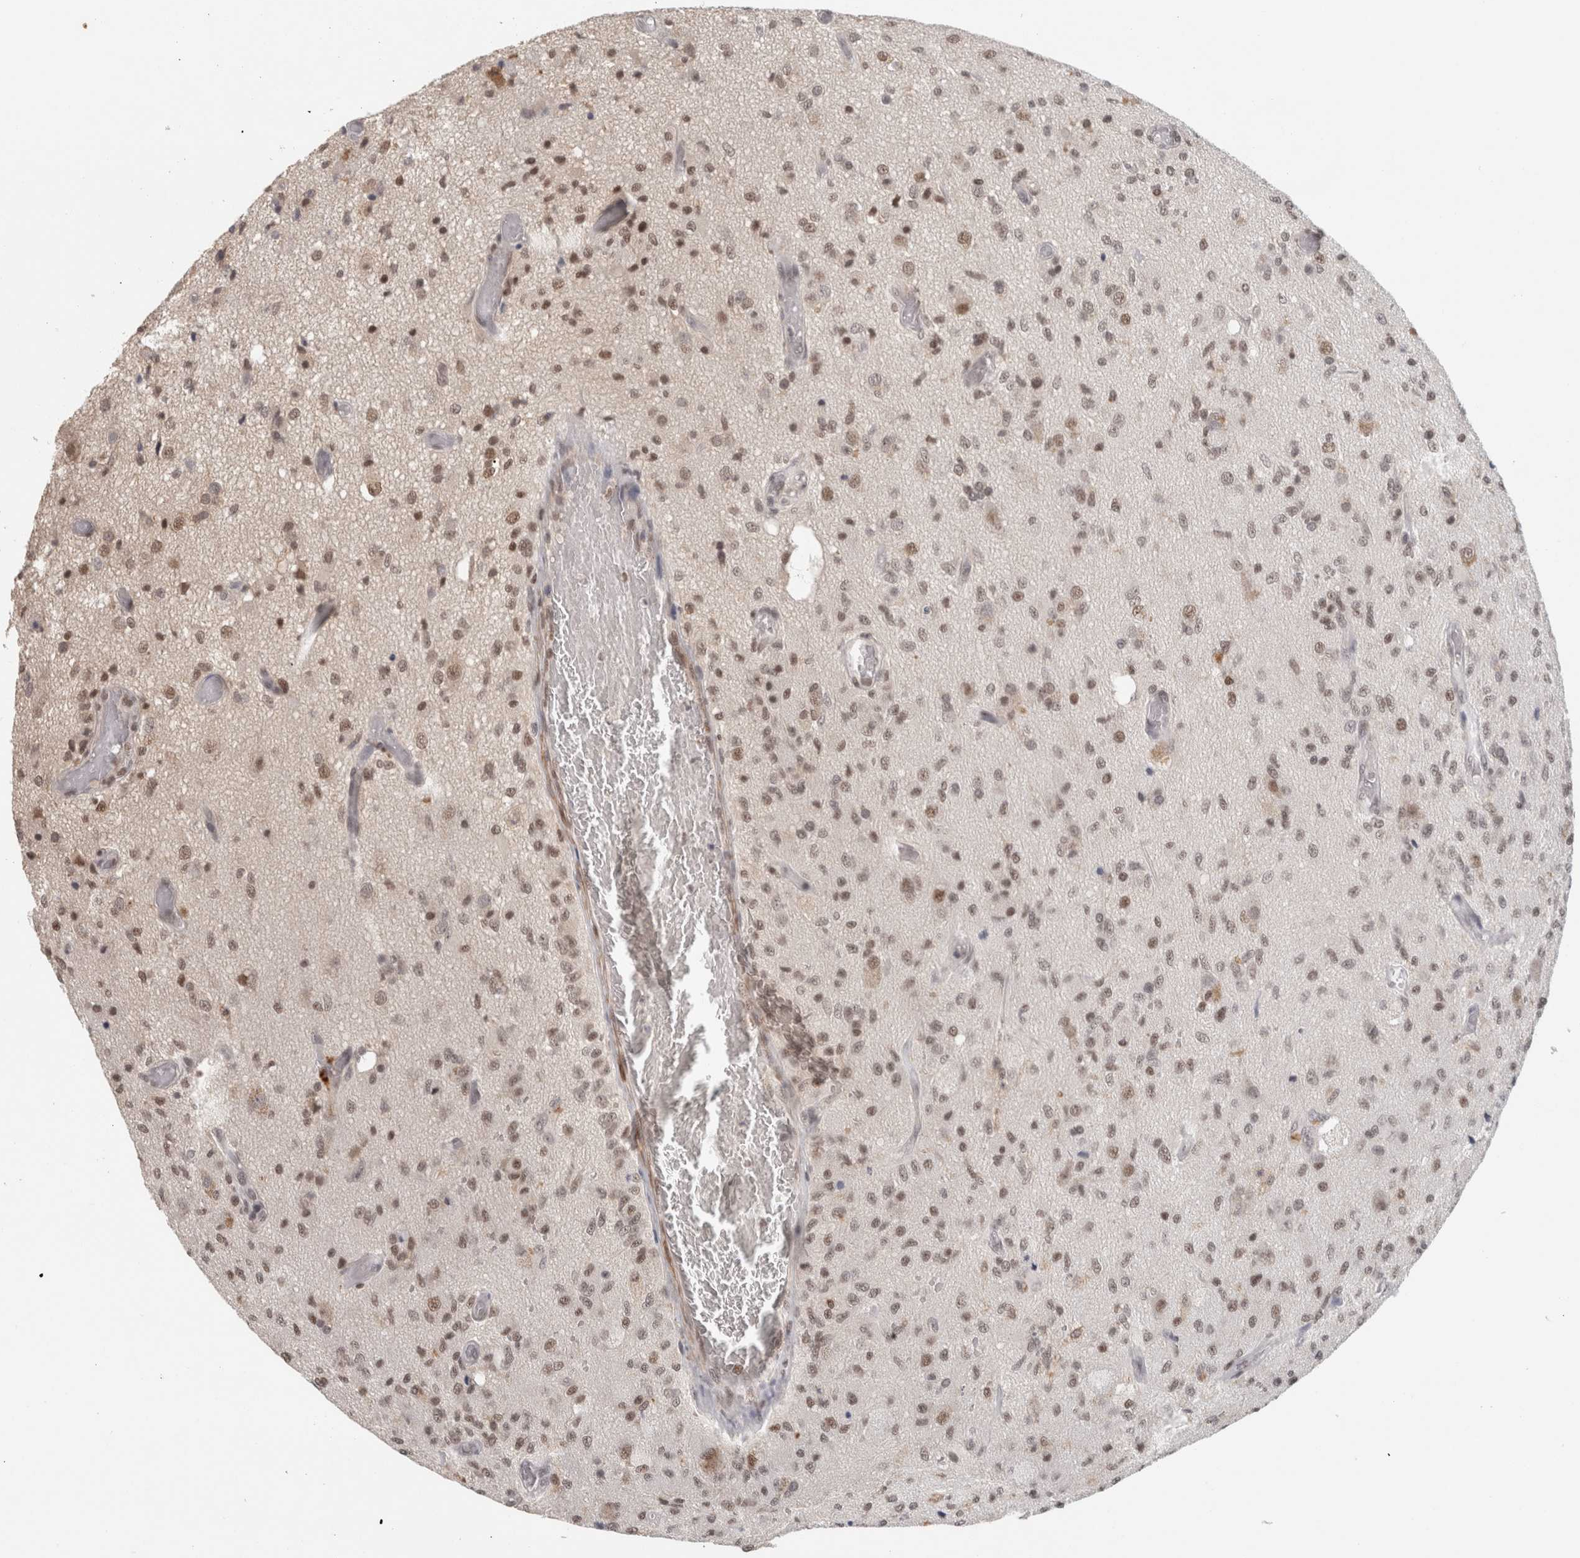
{"staining": {"intensity": "moderate", "quantity": "25%-75%", "location": "nuclear"}, "tissue": "glioma", "cell_type": "Tumor cells", "image_type": "cancer", "snomed": [{"axis": "morphology", "description": "Normal tissue, NOS"}, {"axis": "morphology", "description": "Glioma, malignant, High grade"}, {"axis": "topography", "description": "Cerebral cortex"}], "caption": "Tumor cells demonstrate medium levels of moderate nuclear staining in about 25%-75% of cells in human malignant glioma (high-grade). (Brightfield microscopy of DAB IHC at high magnification).", "gene": "ZNF830", "patient": {"sex": "male", "age": 77}}